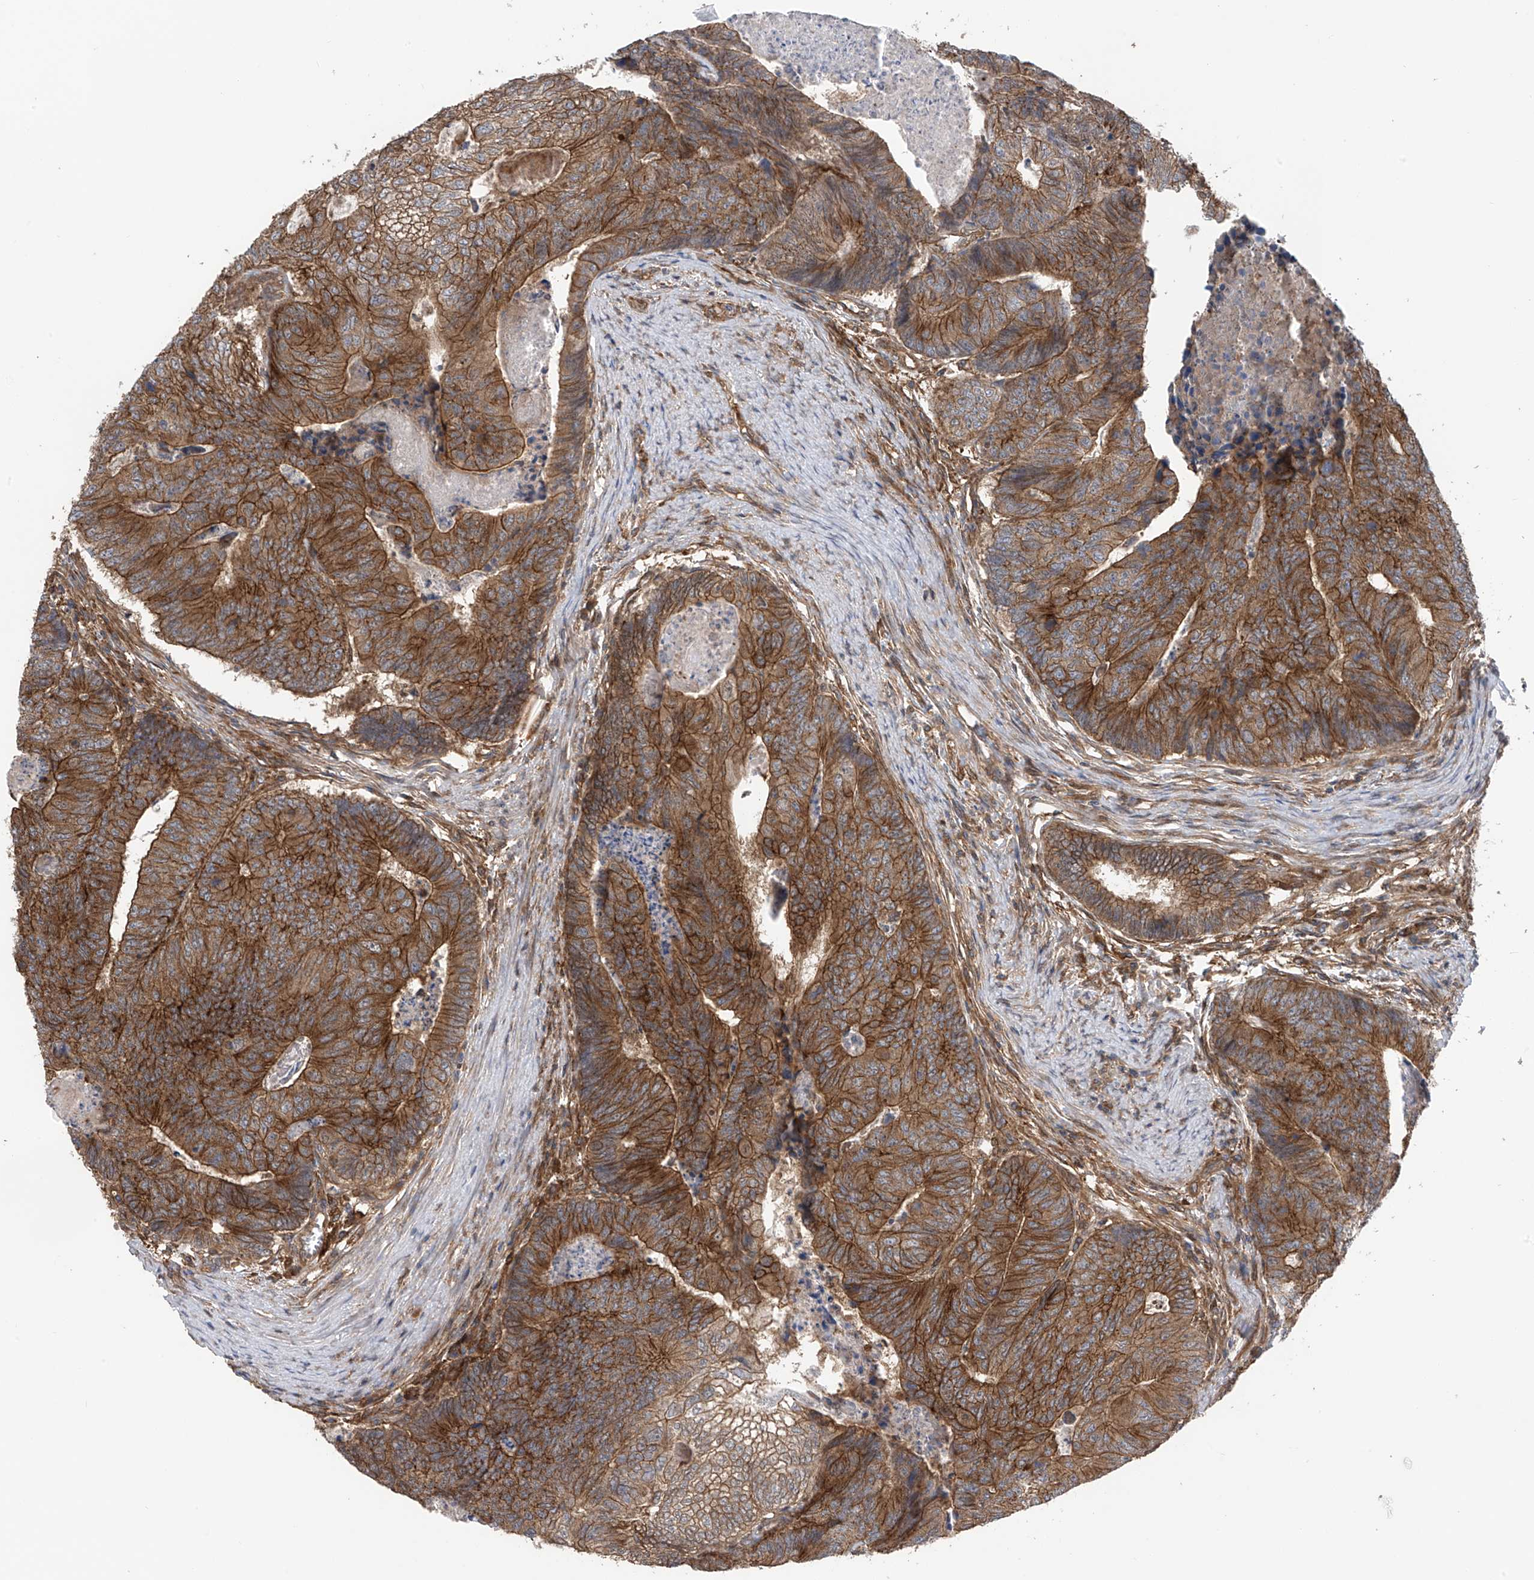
{"staining": {"intensity": "strong", "quantity": ">75%", "location": "cytoplasmic/membranous"}, "tissue": "colorectal cancer", "cell_type": "Tumor cells", "image_type": "cancer", "snomed": [{"axis": "morphology", "description": "Adenocarcinoma, NOS"}, {"axis": "topography", "description": "Colon"}], "caption": "Brown immunohistochemical staining in colorectal cancer shows strong cytoplasmic/membranous positivity in approximately >75% of tumor cells.", "gene": "CHPF", "patient": {"sex": "female", "age": 67}}